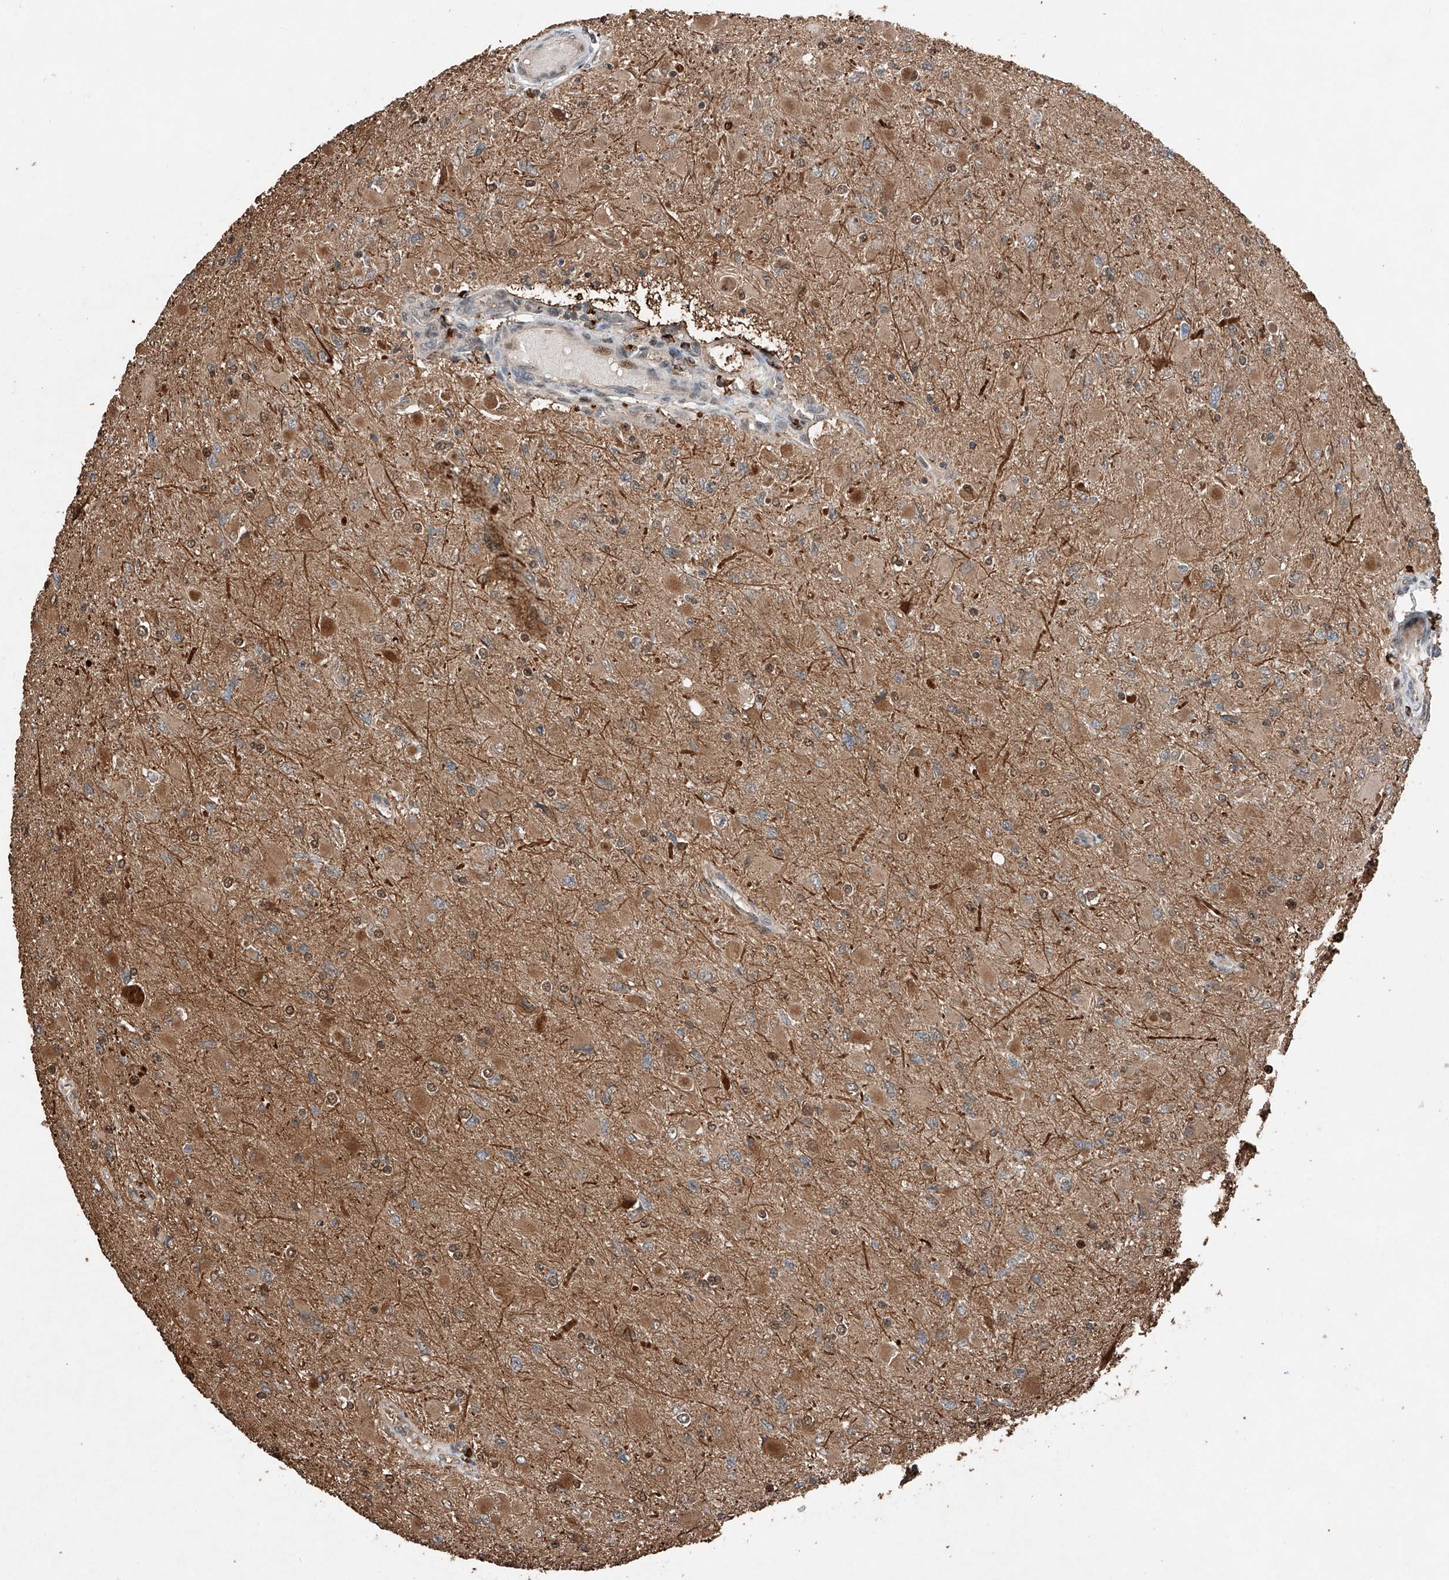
{"staining": {"intensity": "weak", "quantity": "25%-75%", "location": "cytoplasmic/membranous"}, "tissue": "glioma", "cell_type": "Tumor cells", "image_type": "cancer", "snomed": [{"axis": "morphology", "description": "Glioma, malignant, High grade"}, {"axis": "topography", "description": "Cerebral cortex"}], "caption": "Tumor cells exhibit low levels of weak cytoplasmic/membranous expression in about 25%-75% of cells in human glioma.", "gene": "RMND1", "patient": {"sex": "female", "age": 36}}